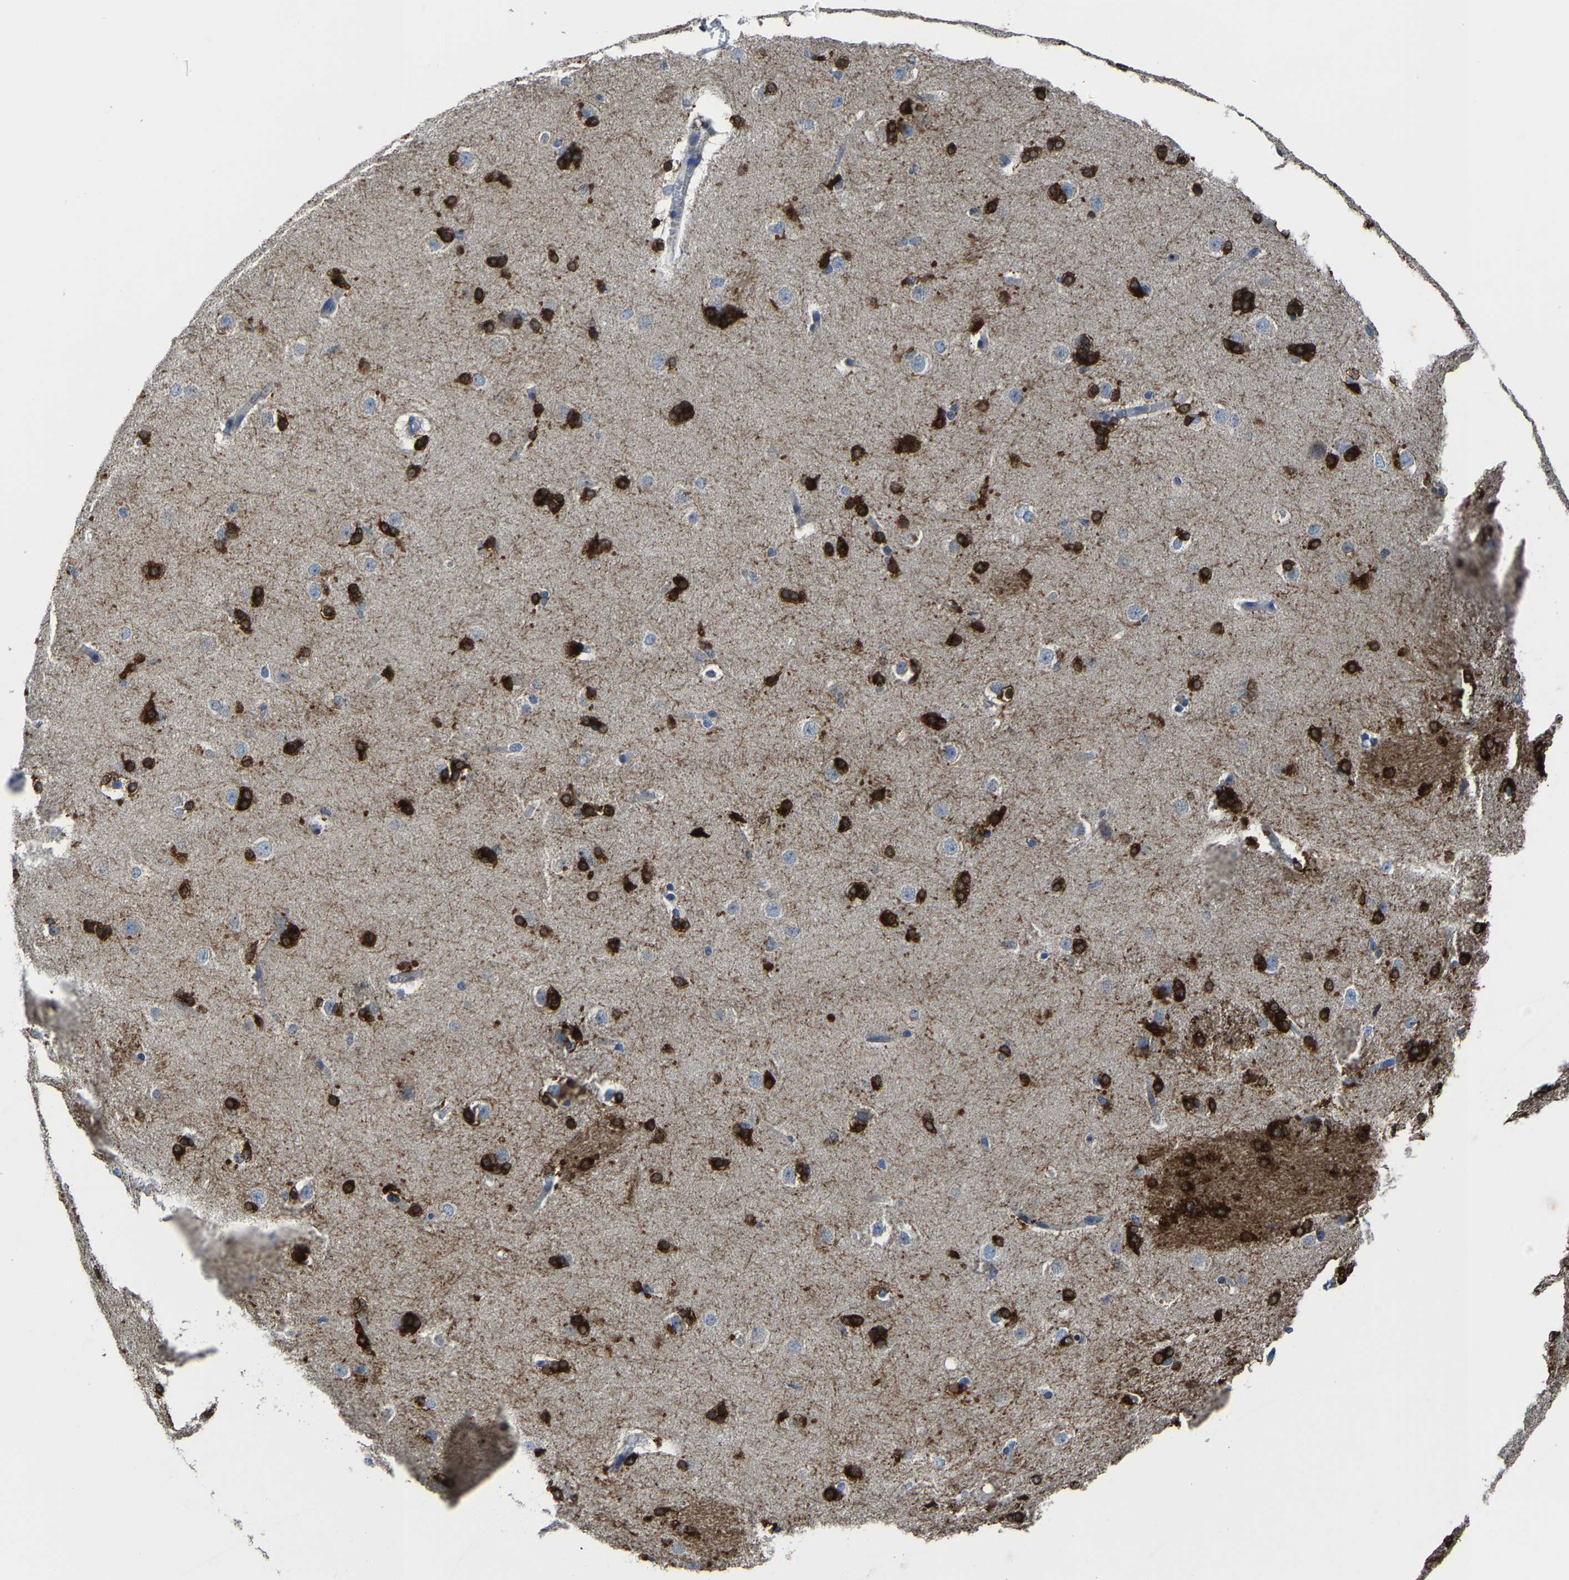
{"staining": {"intensity": "strong", "quantity": "25%-75%", "location": "cytoplasmic/membranous"}, "tissue": "caudate", "cell_type": "Glial cells", "image_type": "normal", "snomed": [{"axis": "morphology", "description": "Normal tissue, NOS"}, {"axis": "topography", "description": "Lateral ventricle wall"}], "caption": "Normal caudate reveals strong cytoplasmic/membranous staining in approximately 25%-75% of glial cells, visualized by immunohistochemistry.", "gene": "AGK", "patient": {"sex": "female", "age": 19}}